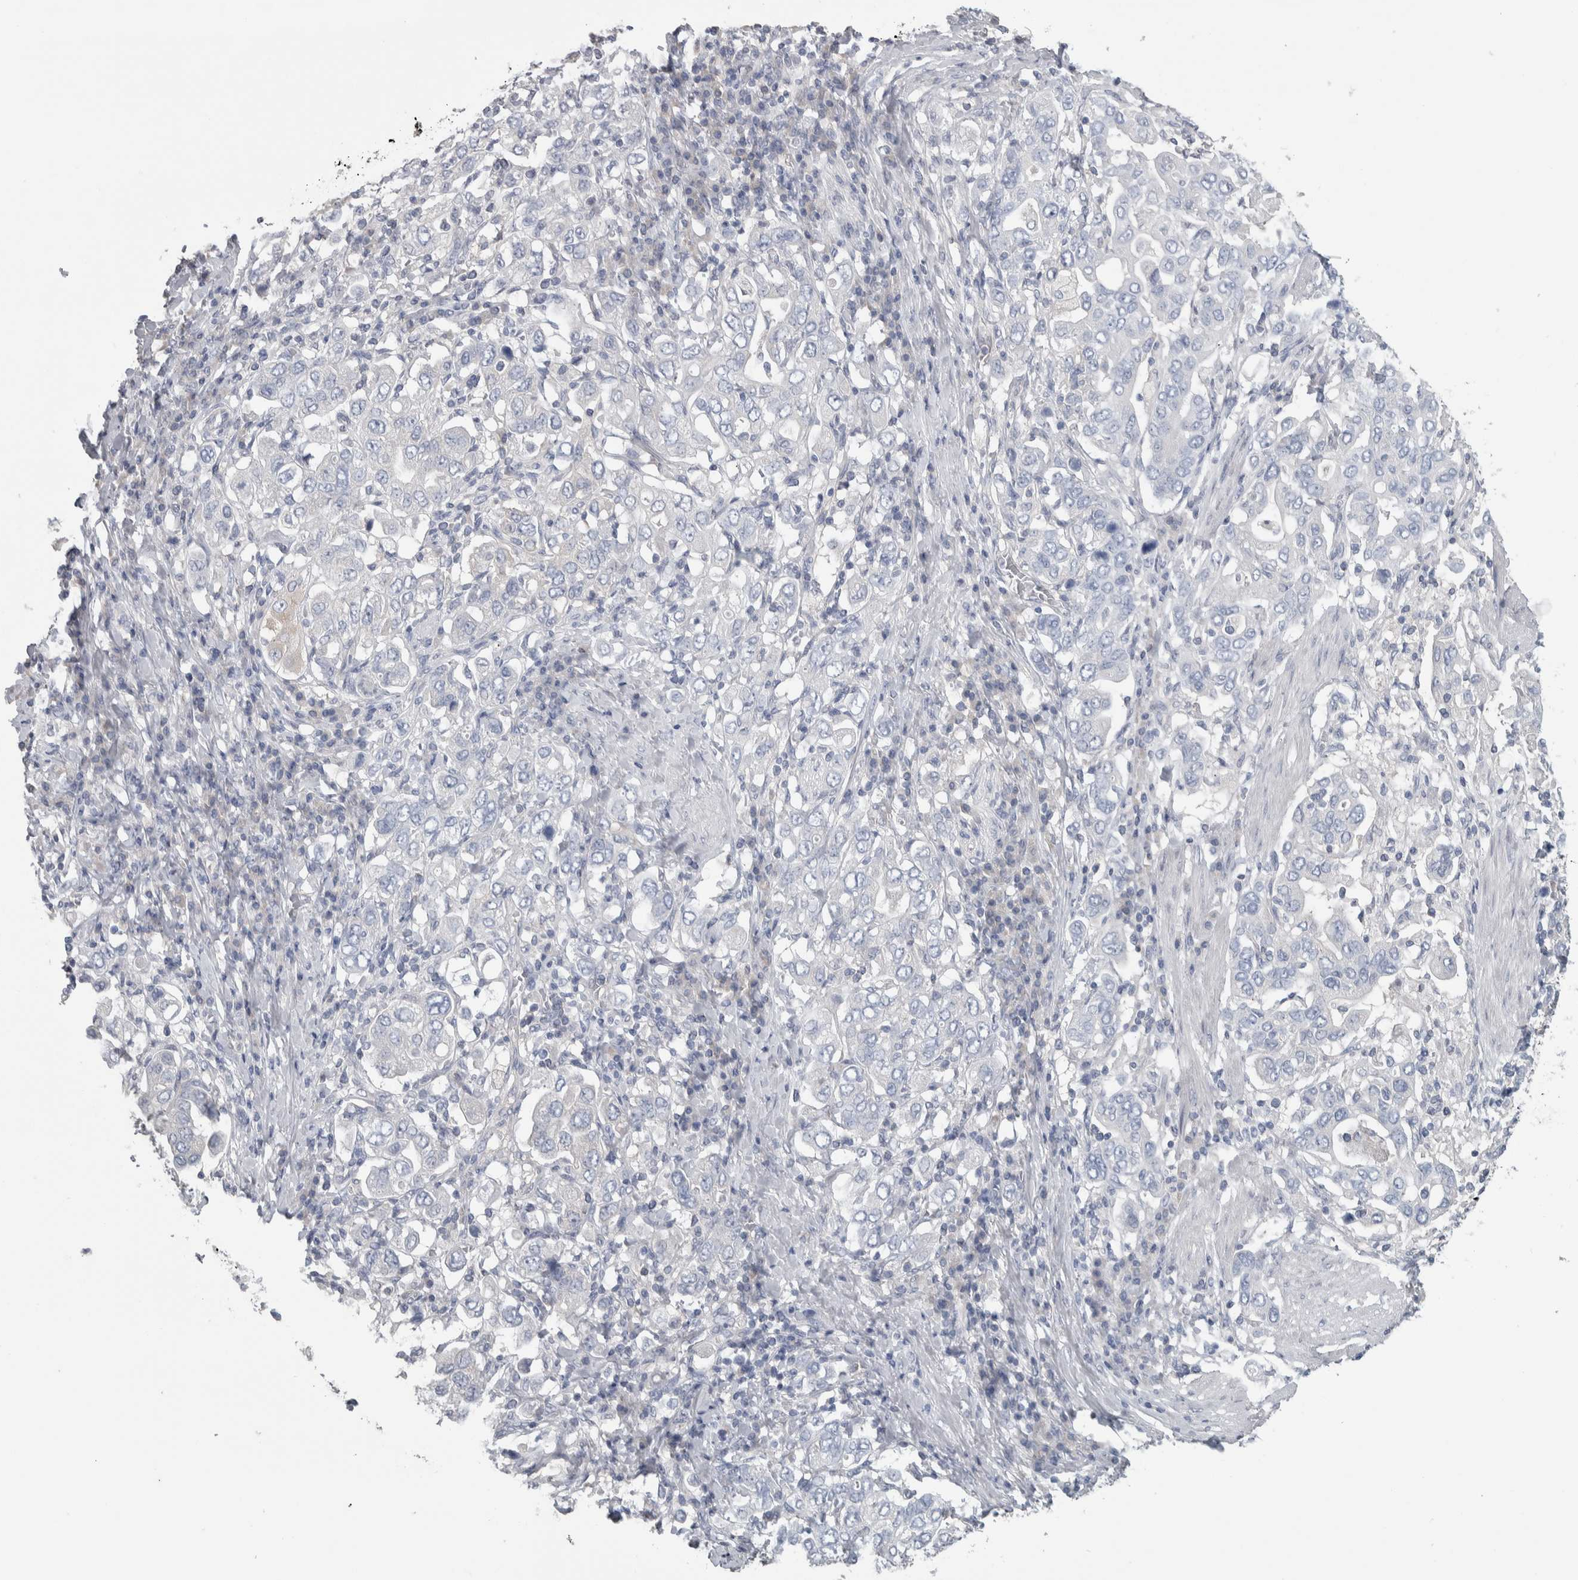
{"staining": {"intensity": "negative", "quantity": "none", "location": "none"}, "tissue": "stomach cancer", "cell_type": "Tumor cells", "image_type": "cancer", "snomed": [{"axis": "morphology", "description": "Adenocarcinoma, NOS"}, {"axis": "topography", "description": "Stomach, upper"}], "caption": "Histopathology image shows no significant protein expression in tumor cells of adenocarcinoma (stomach).", "gene": "GPHN", "patient": {"sex": "male", "age": 62}}